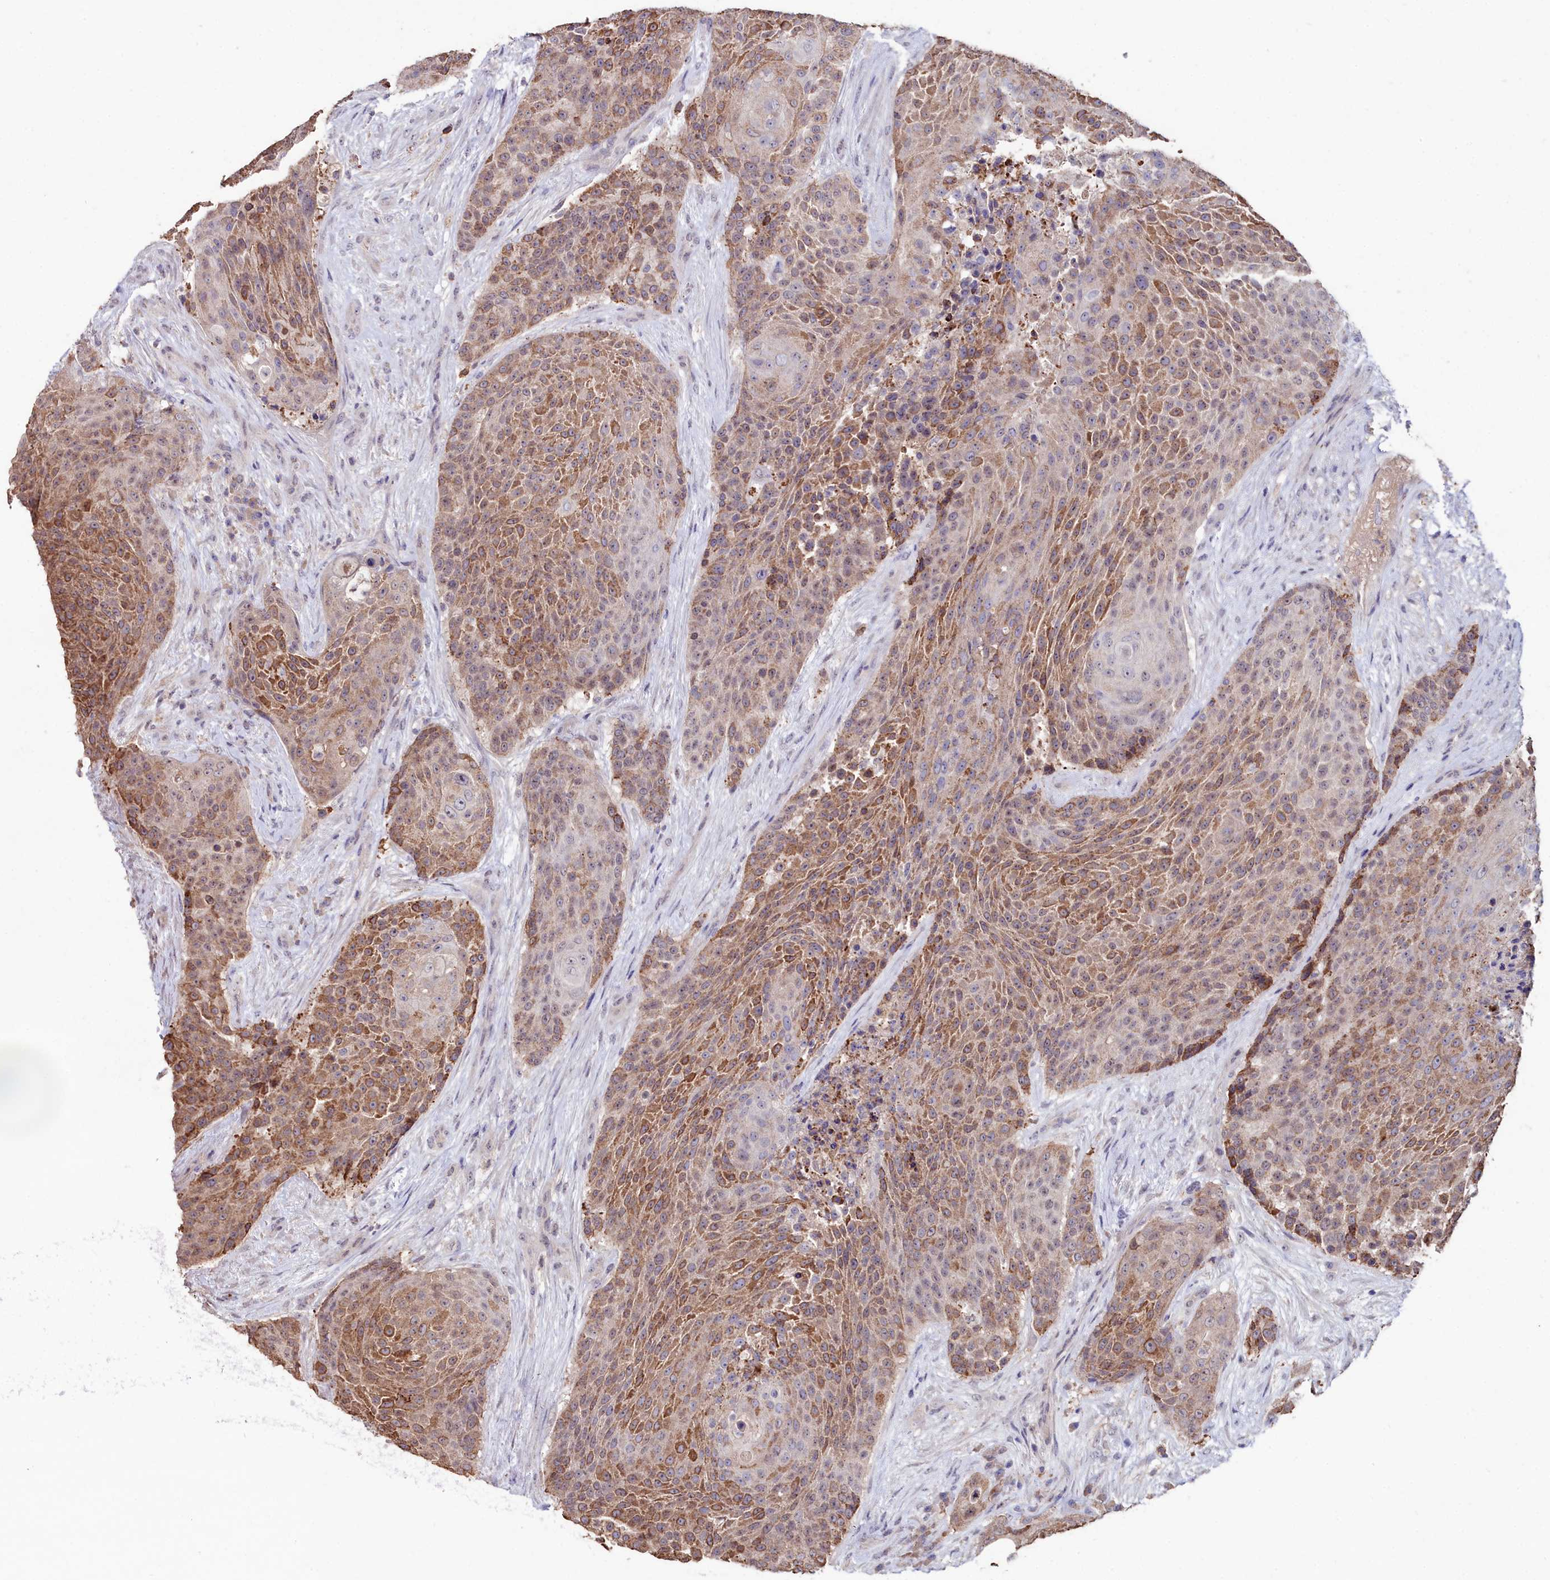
{"staining": {"intensity": "moderate", "quantity": ">75%", "location": "cytoplasmic/membranous"}, "tissue": "urothelial cancer", "cell_type": "Tumor cells", "image_type": "cancer", "snomed": [{"axis": "morphology", "description": "Urothelial carcinoma, High grade"}, {"axis": "topography", "description": "Urinary bladder"}], "caption": "Urothelial cancer stained with a brown dye exhibits moderate cytoplasmic/membranous positive expression in approximately >75% of tumor cells.", "gene": "AMBRA1", "patient": {"sex": "female", "age": 63}}